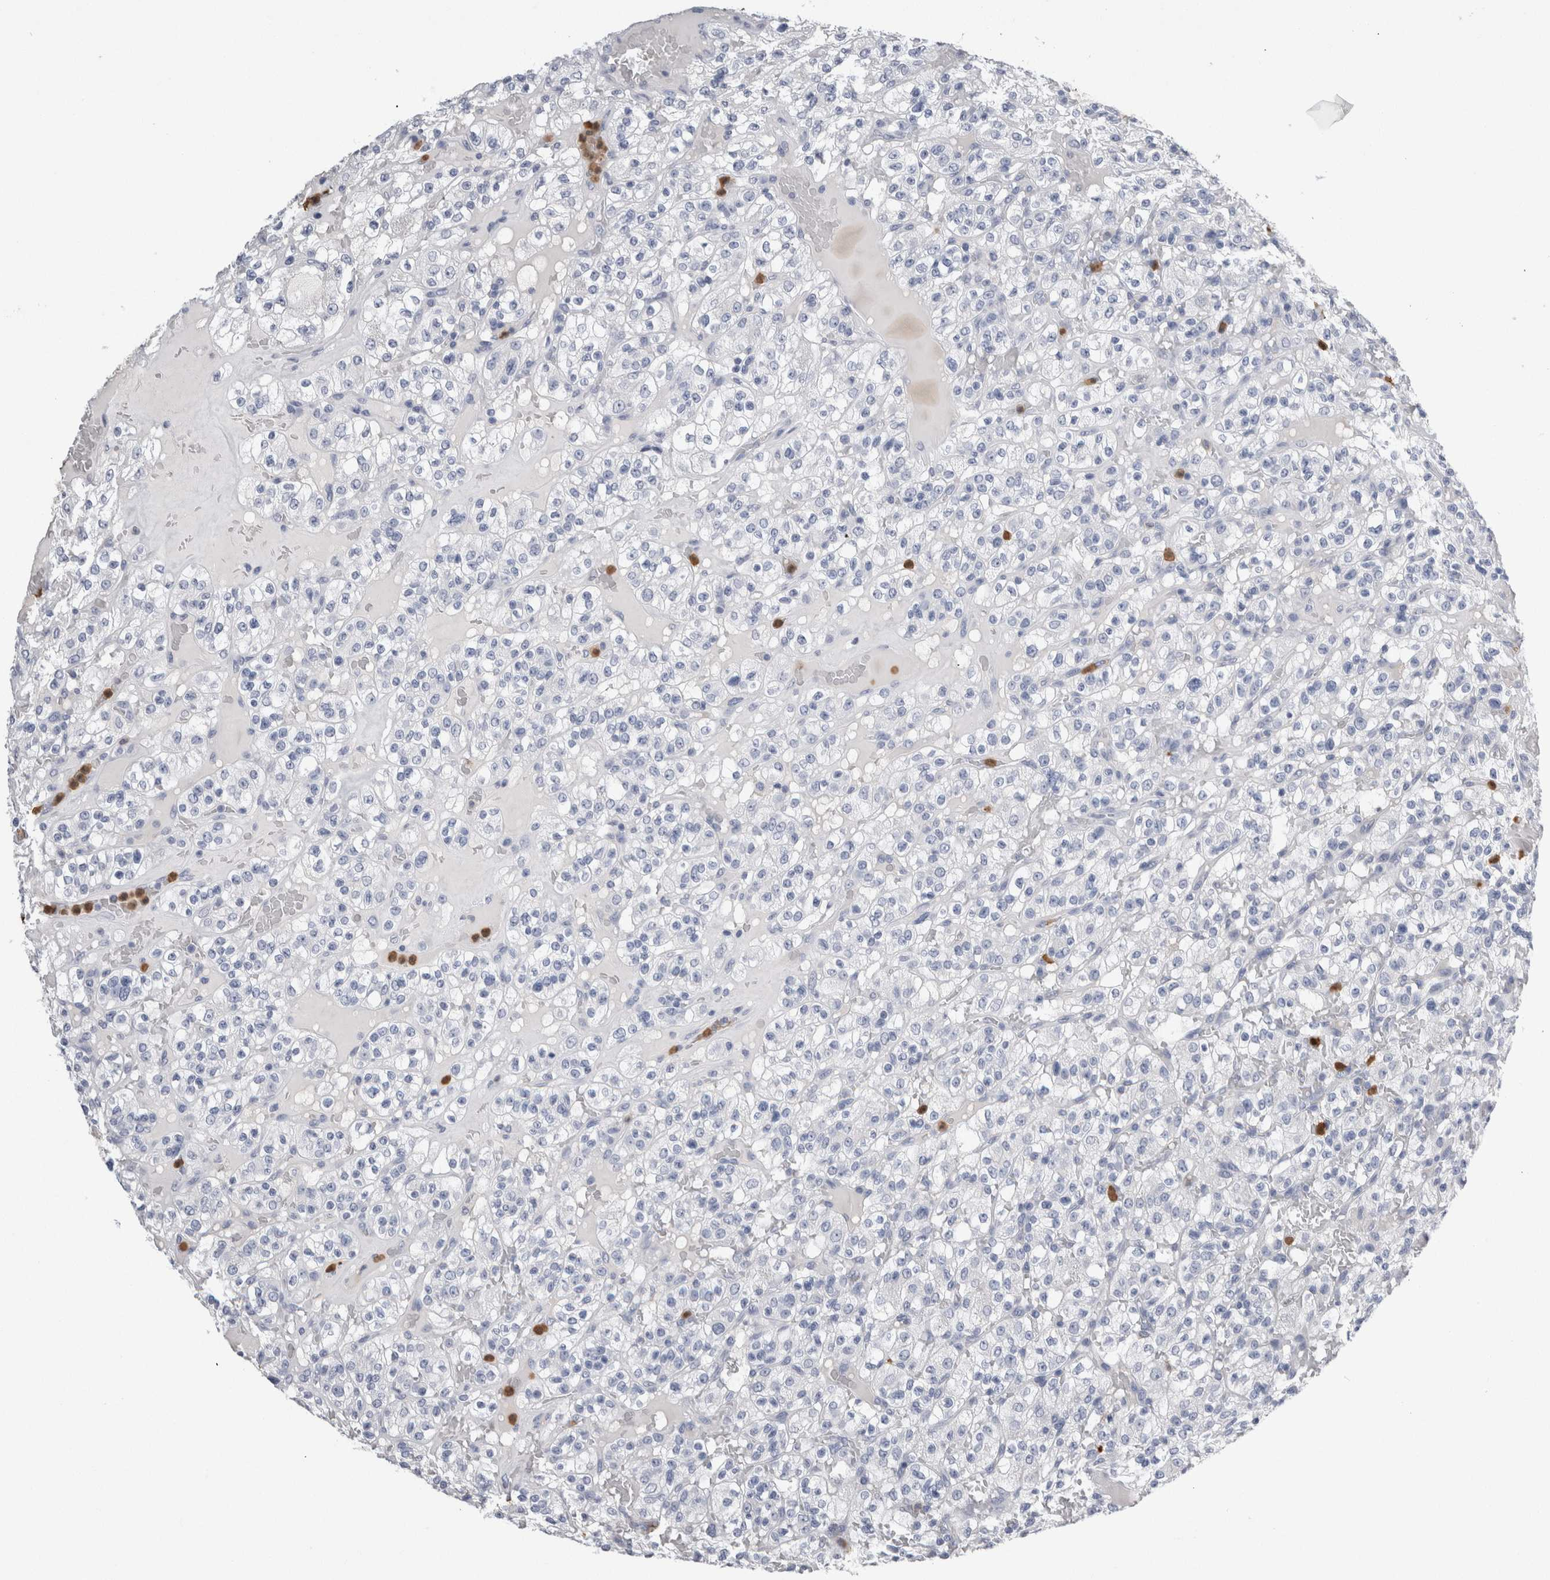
{"staining": {"intensity": "negative", "quantity": "none", "location": "none"}, "tissue": "renal cancer", "cell_type": "Tumor cells", "image_type": "cancer", "snomed": [{"axis": "morphology", "description": "Normal tissue, NOS"}, {"axis": "morphology", "description": "Adenocarcinoma, NOS"}, {"axis": "topography", "description": "Kidney"}], "caption": "The histopathology image exhibits no staining of tumor cells in renal cancer.", "gene": "S100A12", "patient": {"sex": "female", "age": 72}}